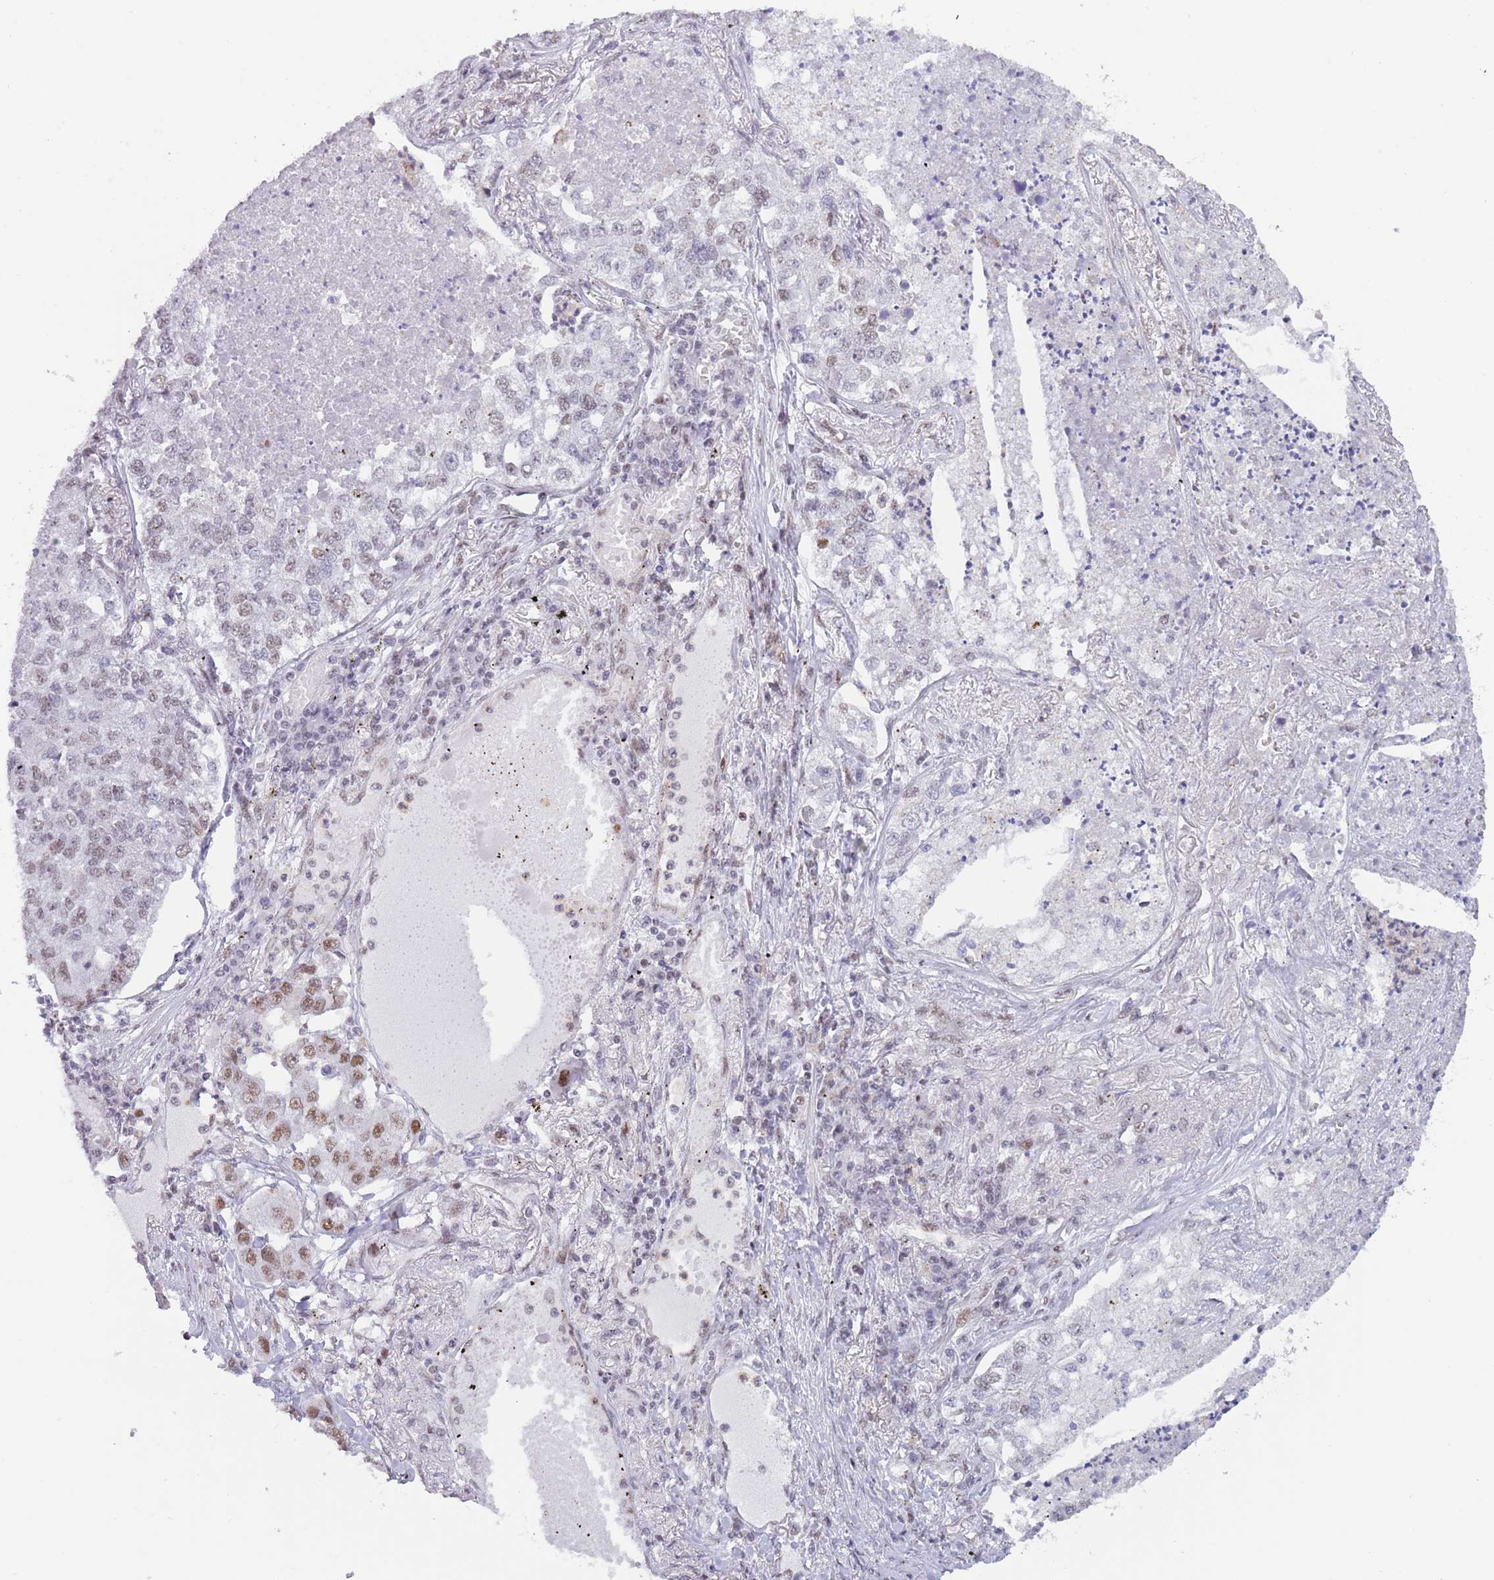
{"staining": {"intensity": "moderate", "quantity": "25%-75%", "location": "nuclear"}, "tissue": "lung cancer", "cell_type": "Tumor cells", "image_type": "cancer", "snomed": [{"axis": "morphology", "description": "Adenocarcinoma, NOS"}, {"axis": "topography", "description": "Lung"}], "caption": "Immunohistochemical staining of human lung adenocarcinoma displays medium levels of moderate nuclear positivity in approximately 25%-75% of tumor cells.", "gene": "ZNF382", "patient": {"sex": "male", "age": 49}}